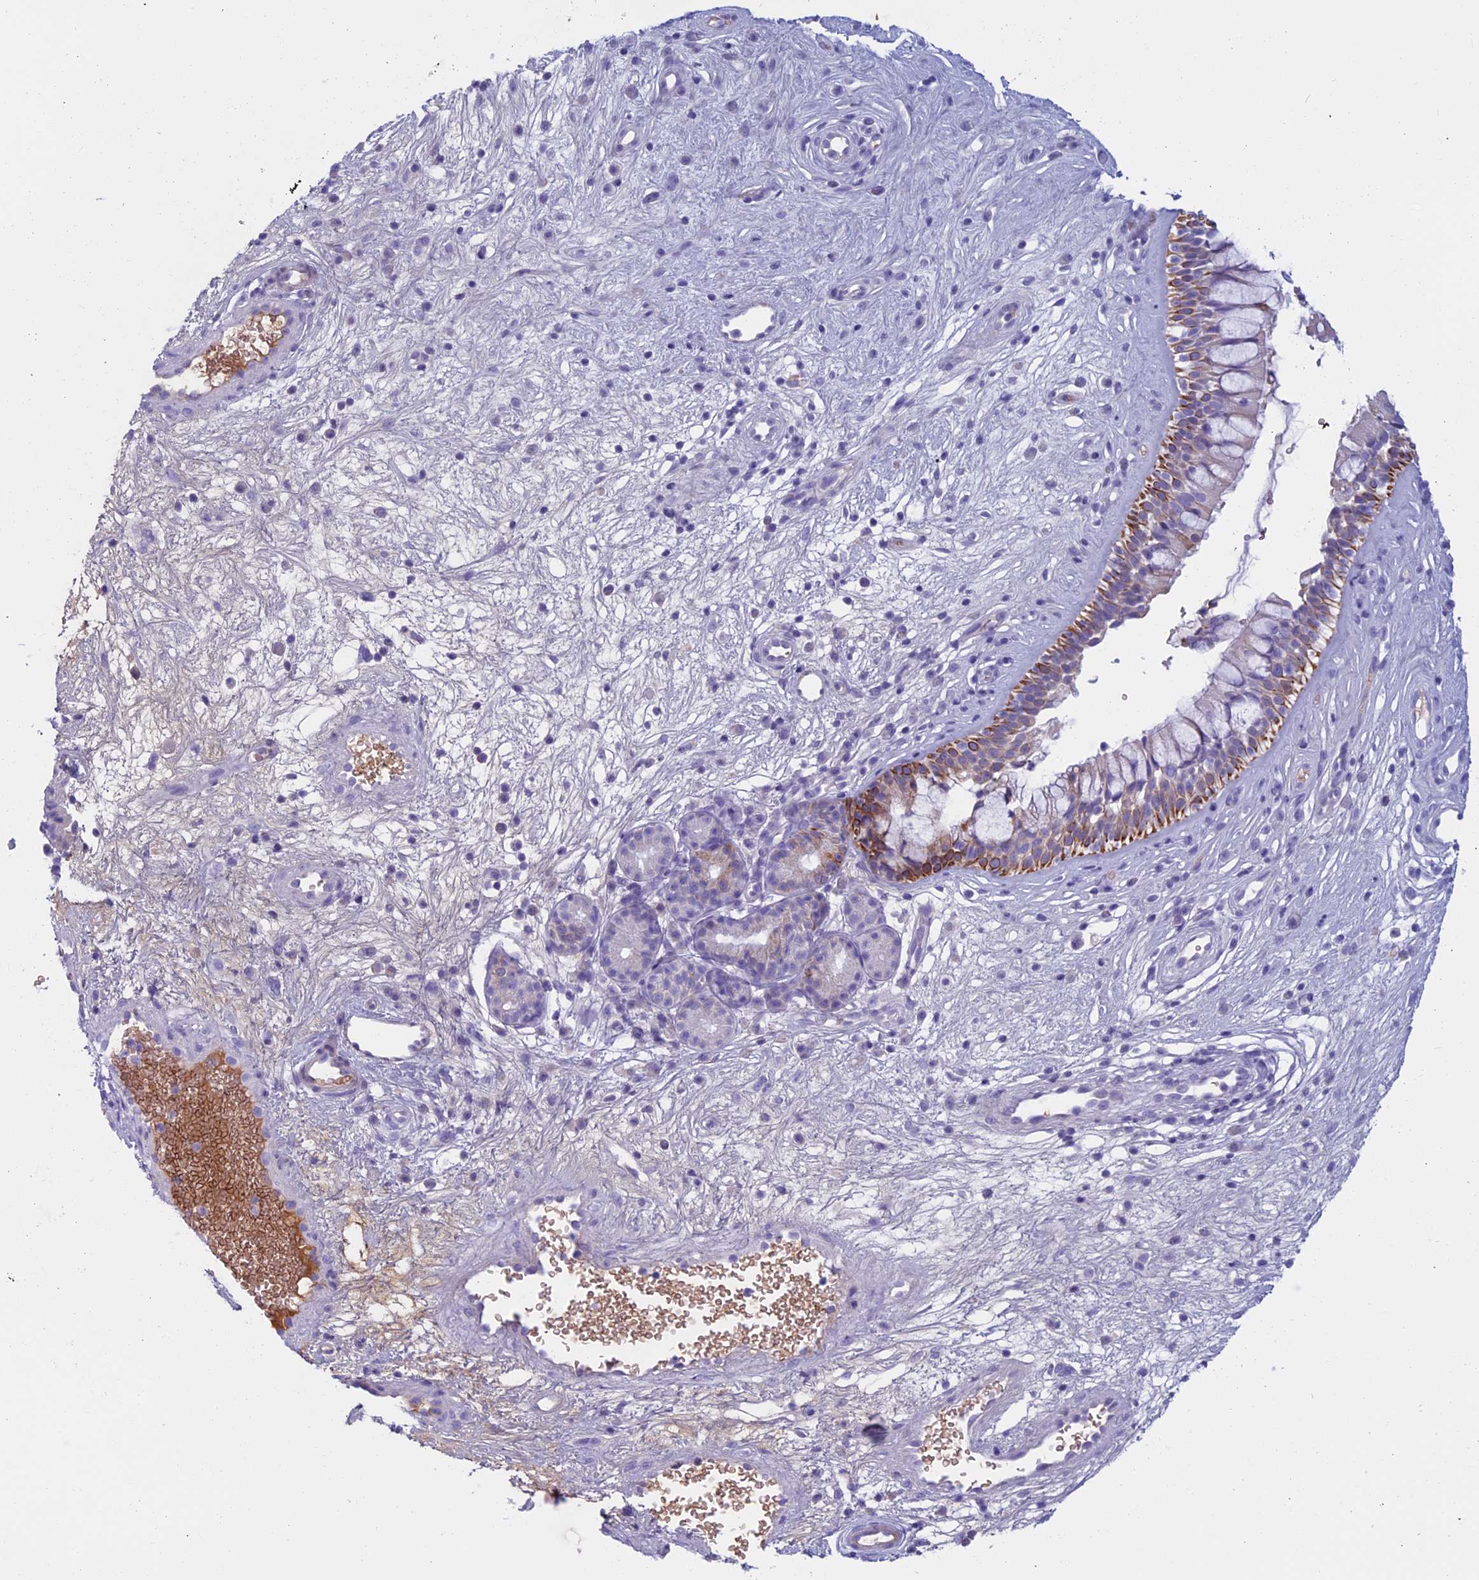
{"staining": {"intensity": "moderate", "quantity": "25%-75%", "location": "cytoplasmic/membranous"}, "tissue": "nasopharynx", "cell_type": "Respiratory epithelial cells", "image_type": "normal", "snomed": [{"axis": "morphology", "description": "Normal tissue, NOS"}, {"axis": "topography", "description": "Nasopharynx"}], "caption": "A high-resolution histopathology image shows immunohistochemistry staining of unremarkable nasopharynx, which demonstrates moderate cytoplasmic/membranous staining in approximately 25%-75% of respiratory epithelial cells.", "gene": "ANGPTL2", "patient": {"sex": "male", "age": 32}}